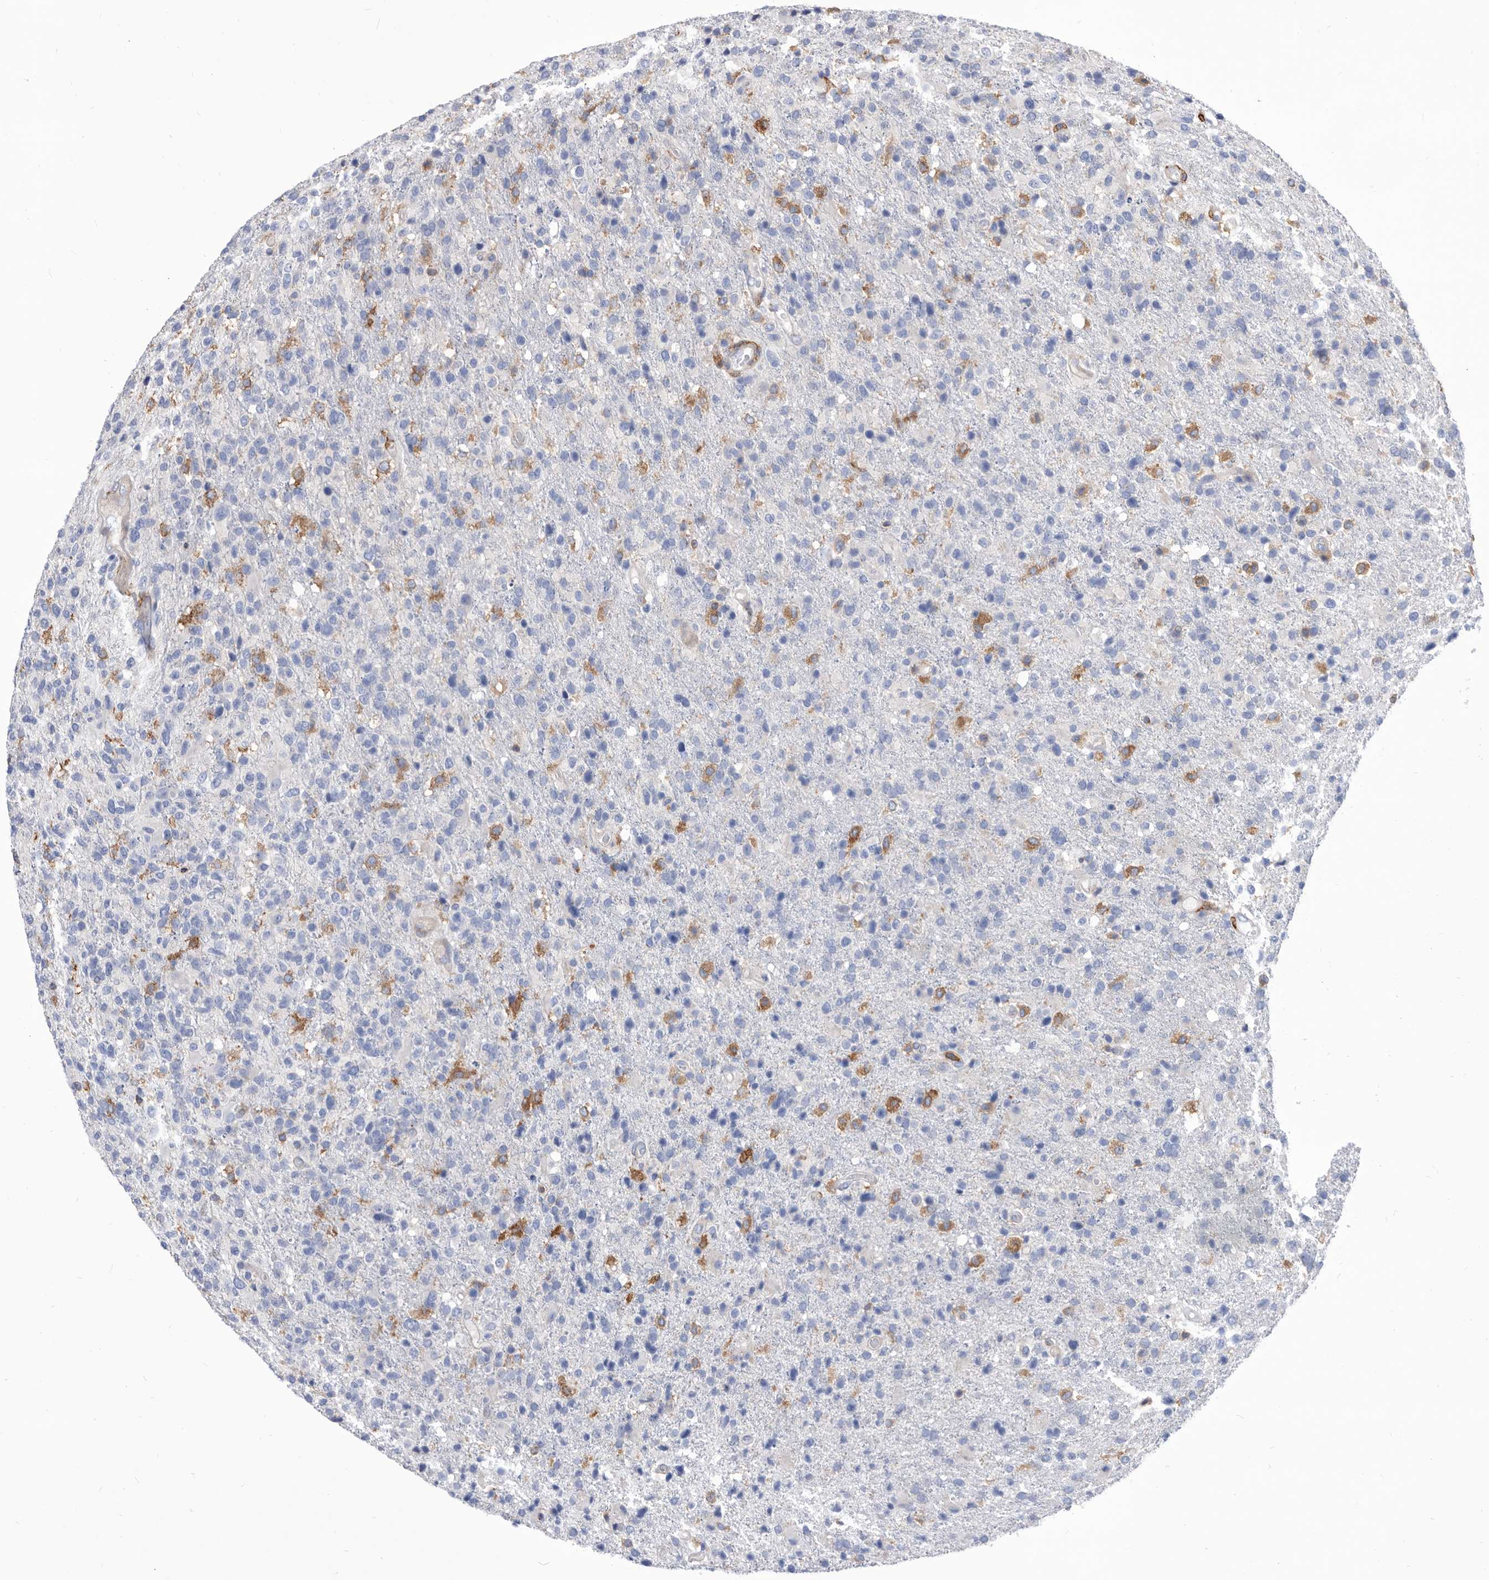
{"staining": {"intensity": "weak", "quantity": "<25%", "location": "cytoplasmic/membranous"}, "tissue": "glioma", "cell_type": "Tumor cells", "image_type": "cancer", "snomed": [{"axis": "morphology", "description": "Glioma, malignant, High grade"}, {"axis": "topography", "description": "Brain"}], "caption": "High magnification brightfield microscopy of malignant glioma (high-grade) stained with DAB (3,3'-diaminobenzidine) (brown) and counterstained with hematoxylin (blue): tumor cells show no significant staining.", "gene": "SMG7", "patient": {"sex": "male", "age": 72}}